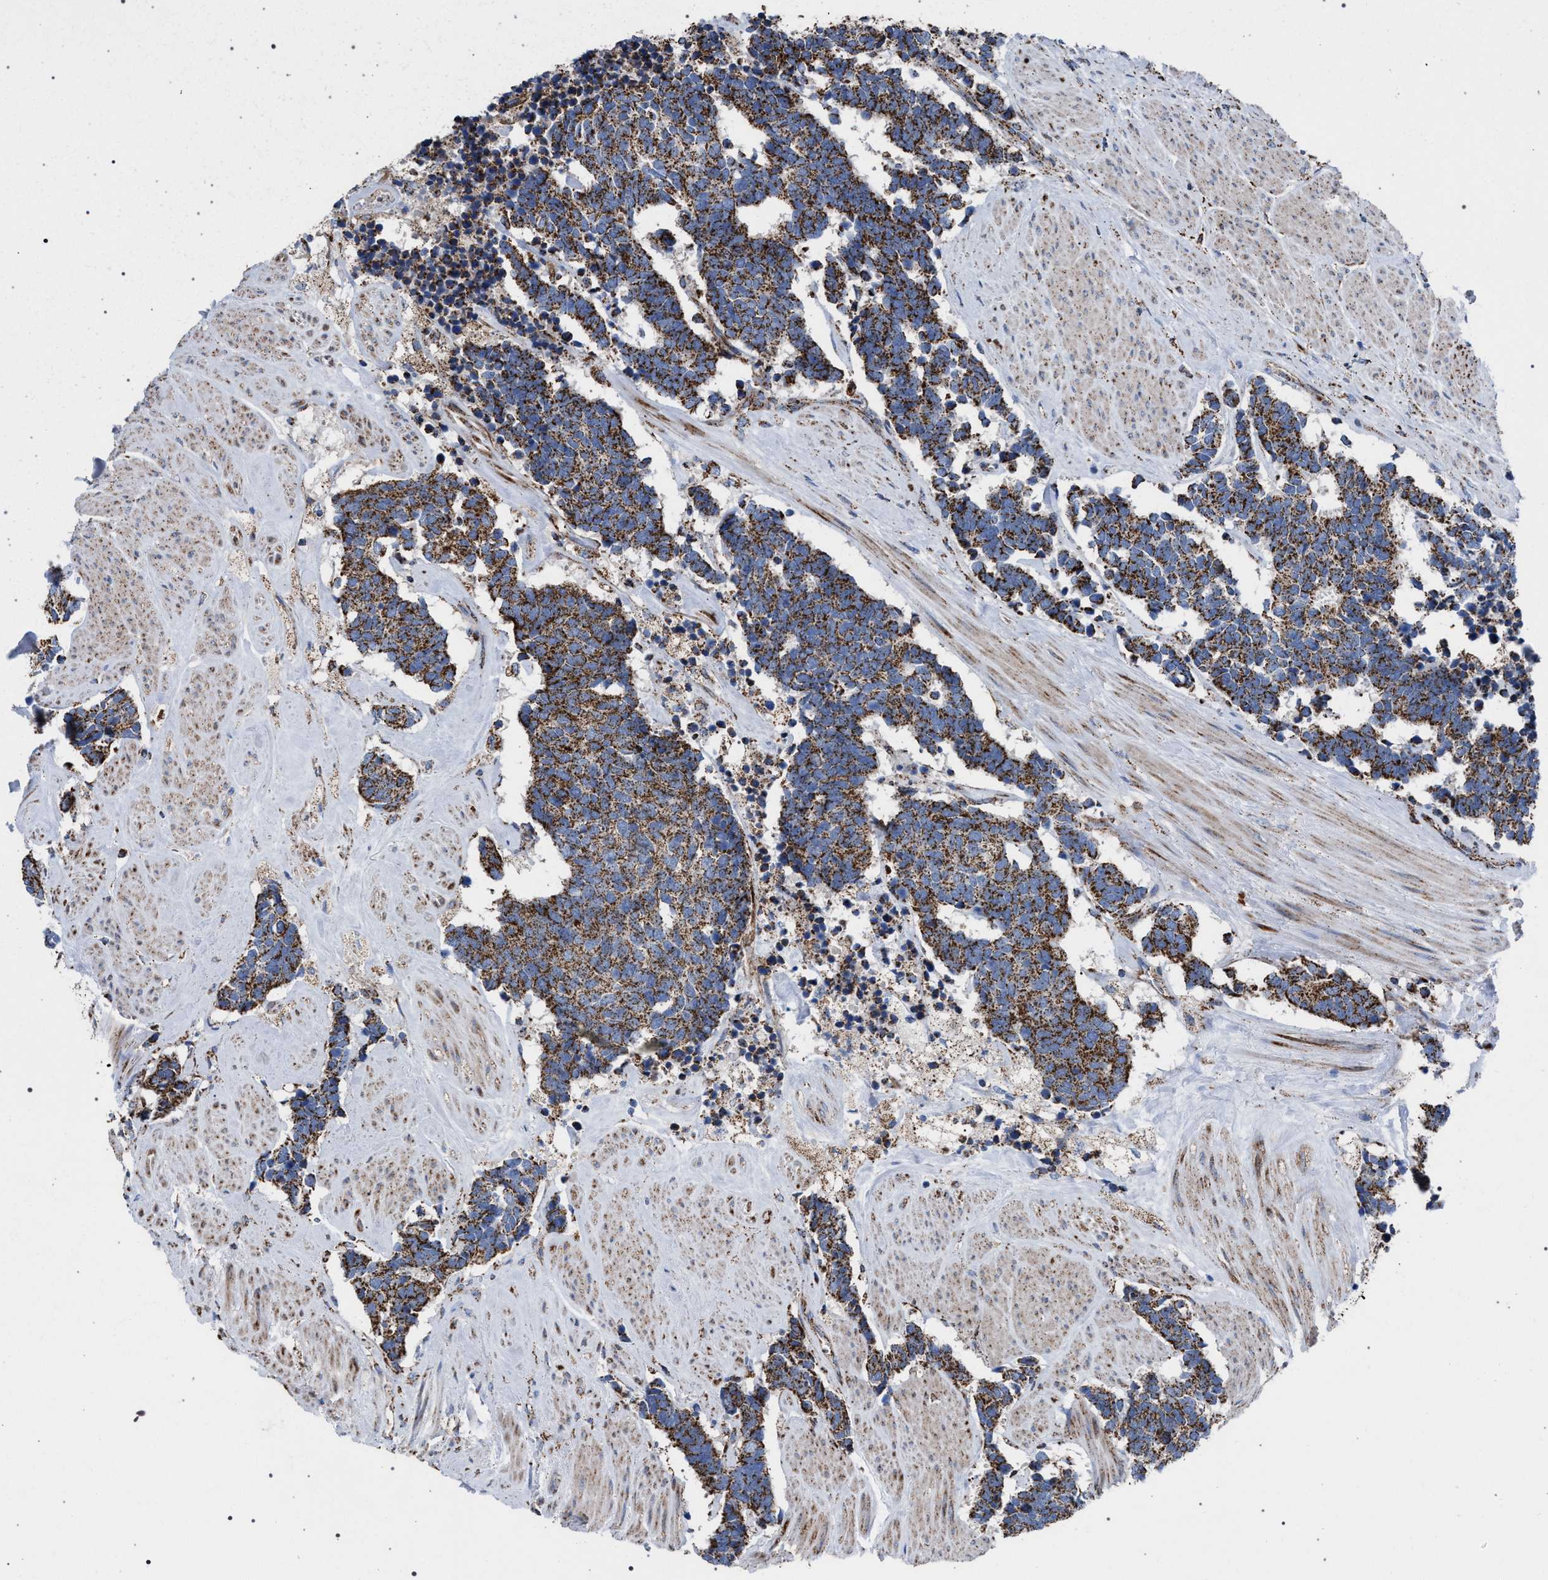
{"staining": {"intensity": "strong", "quantity": ">75%", "location": "cytoplasmic/membranous"}, "tissue": "carcinoid", "cell_type": "Tumor cells", "image_type": "cancer", "snomed": [{"axis": "morphology", "description": "Carcinoma, NOS"}, {"axis": "morphology", "description": "Carcinoid, malignant, NOS"}, {"axis": "topography", "description": "Urinary bladder"}], "caption": "Immunohistochemical staining of carcinoid demonstrates strong cytoplasmic/membranous protein staining in approximately >75% of tumor cells. (DAB (3,3'-diaminobenzidine) IHC, brown staining for protein, blue staining for nuclei).", "gene": "VPS13A", "patient": {"sex": "male", "age": 57}}